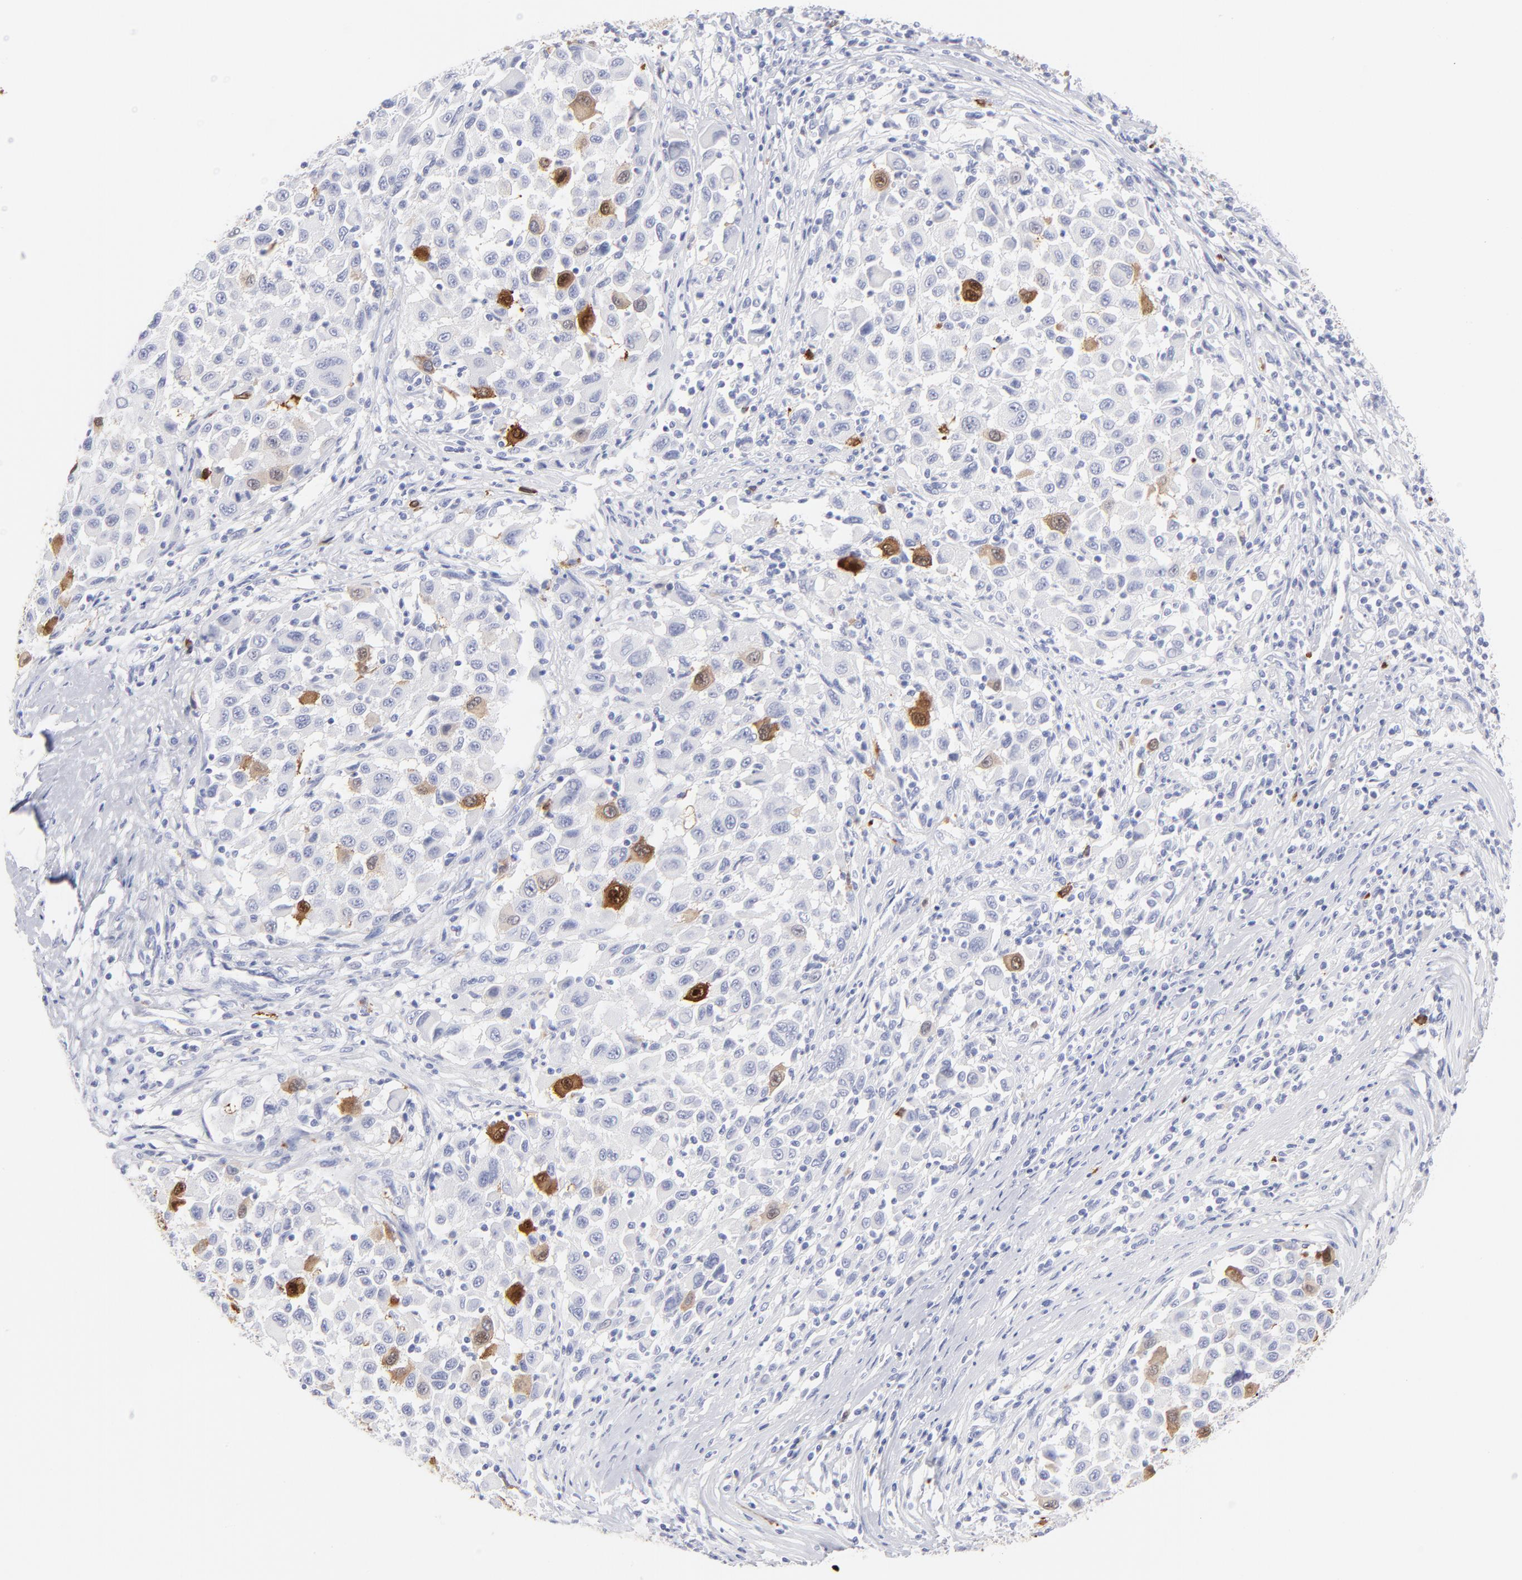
{"staining": {"intensity": "strong", "quantity": "<25%", "location": "cytoplasmic/membranous"}, "tissue": "melanoma", "cell_type": "Tumor cells", "image_type": "cancer", "snomed": [{"axis": "morphology", "description": "Malignant melanoma, Metastatic site"}, {"axis": "topography", "description": "Lymph node"}], "caption": "A medium amount of strong cytoplasmic/membranous positivity is present in approximately <25% of tumor cells in malignant melanoma (metastatic site) tissue.", "gene": "CCNB1", "patient": {"sex": "male", "age": 61}}